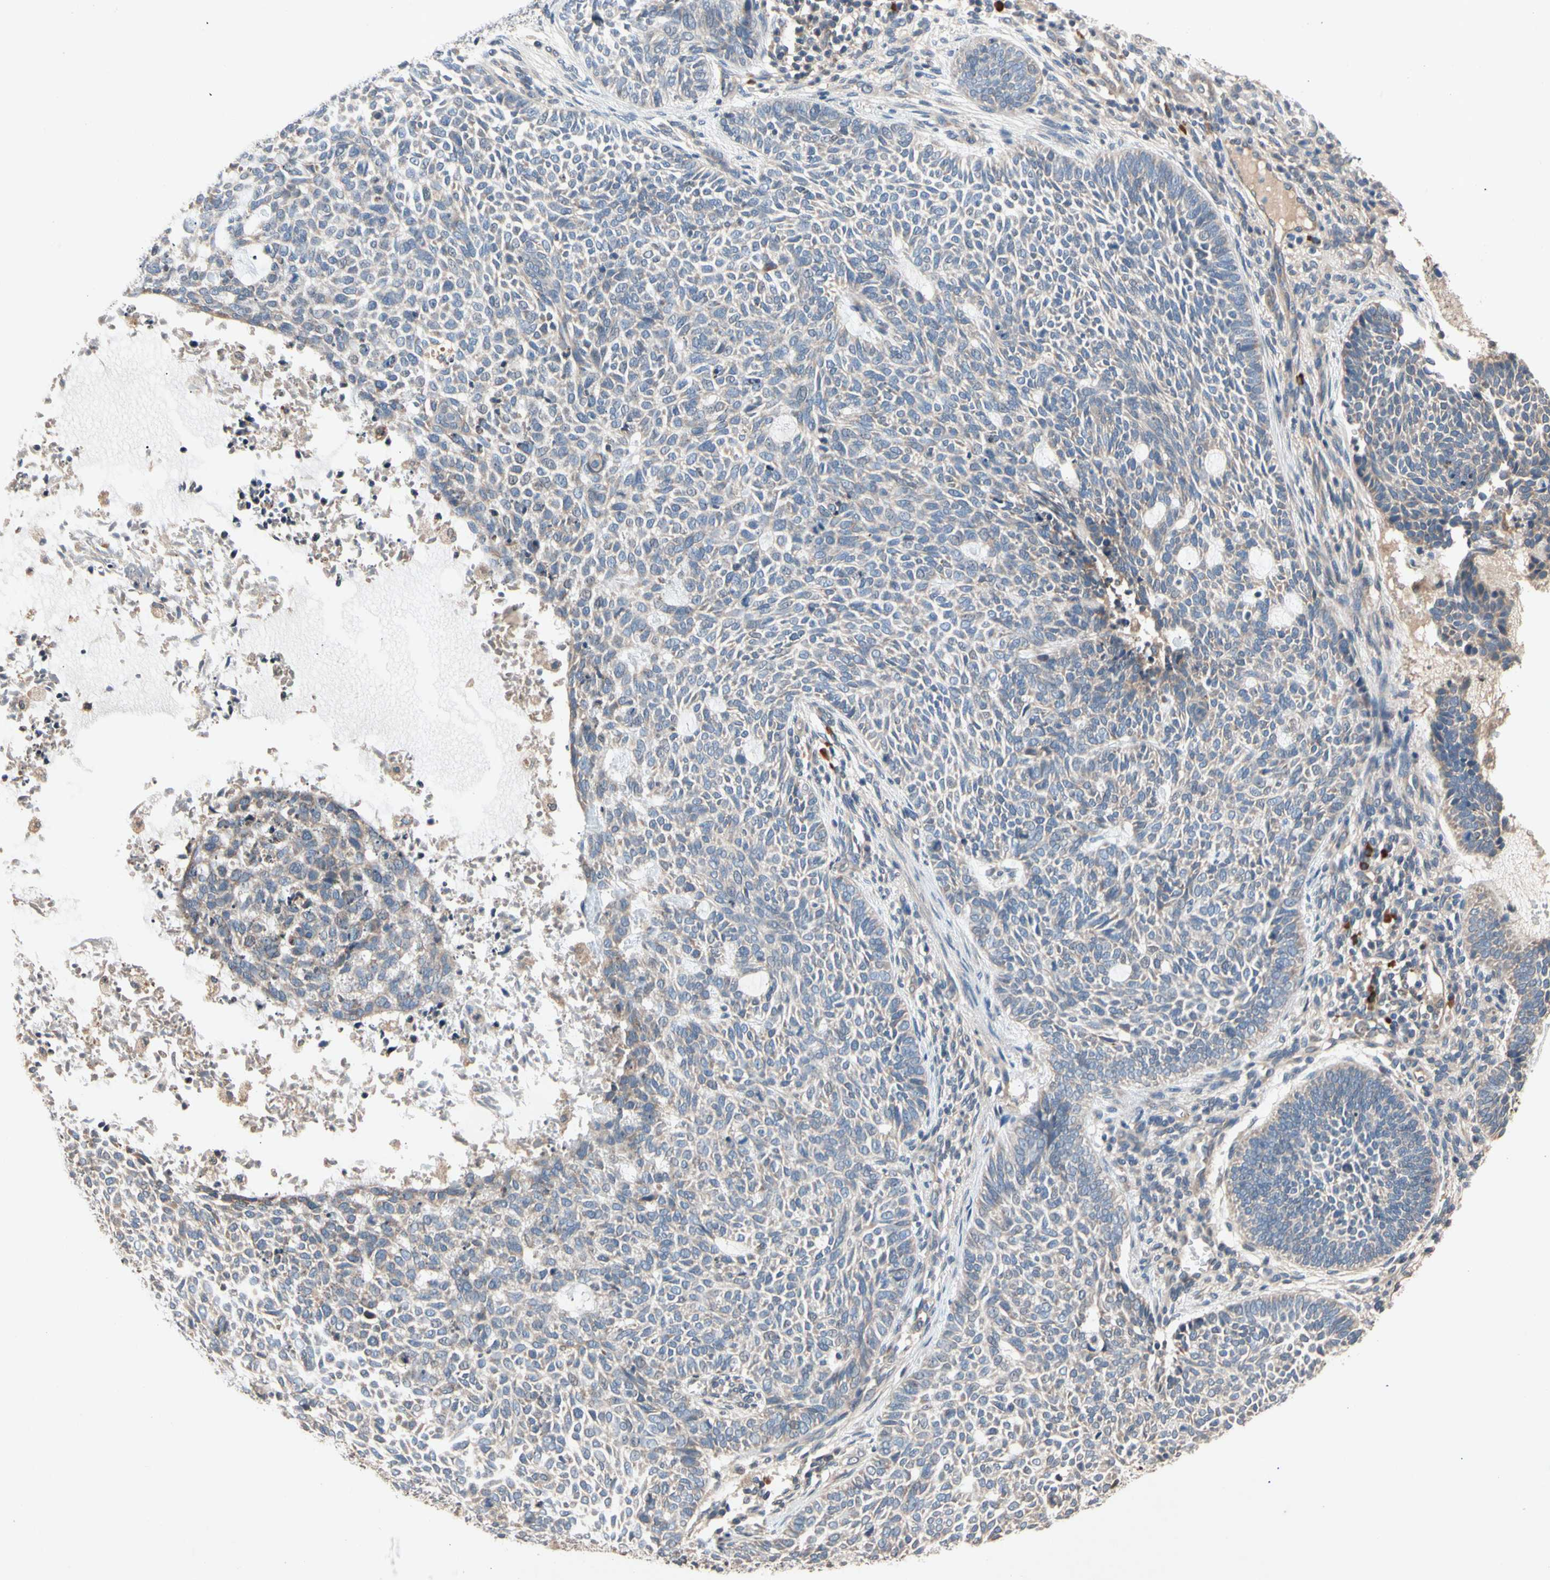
{"staining": {"intensity": "negative", "quantity": "none", "location": "none"}, "tissue": "skin cancer", "cell_type": "Tumor cells", "image_type": "cancer", "snomed": [{"axis": "morphology", "description": "Basal cell carcinoma"}, {"axis": "topography", "description": "Skin"}], "caption": "DAB (3,3'-diaminobenzidine) immunohistochemical staining of human skin basal cell carcinoma shows no significant expression in tumor cells.", "gene": "PRDX4", "patient": {"sex": "male", "age": 87}}